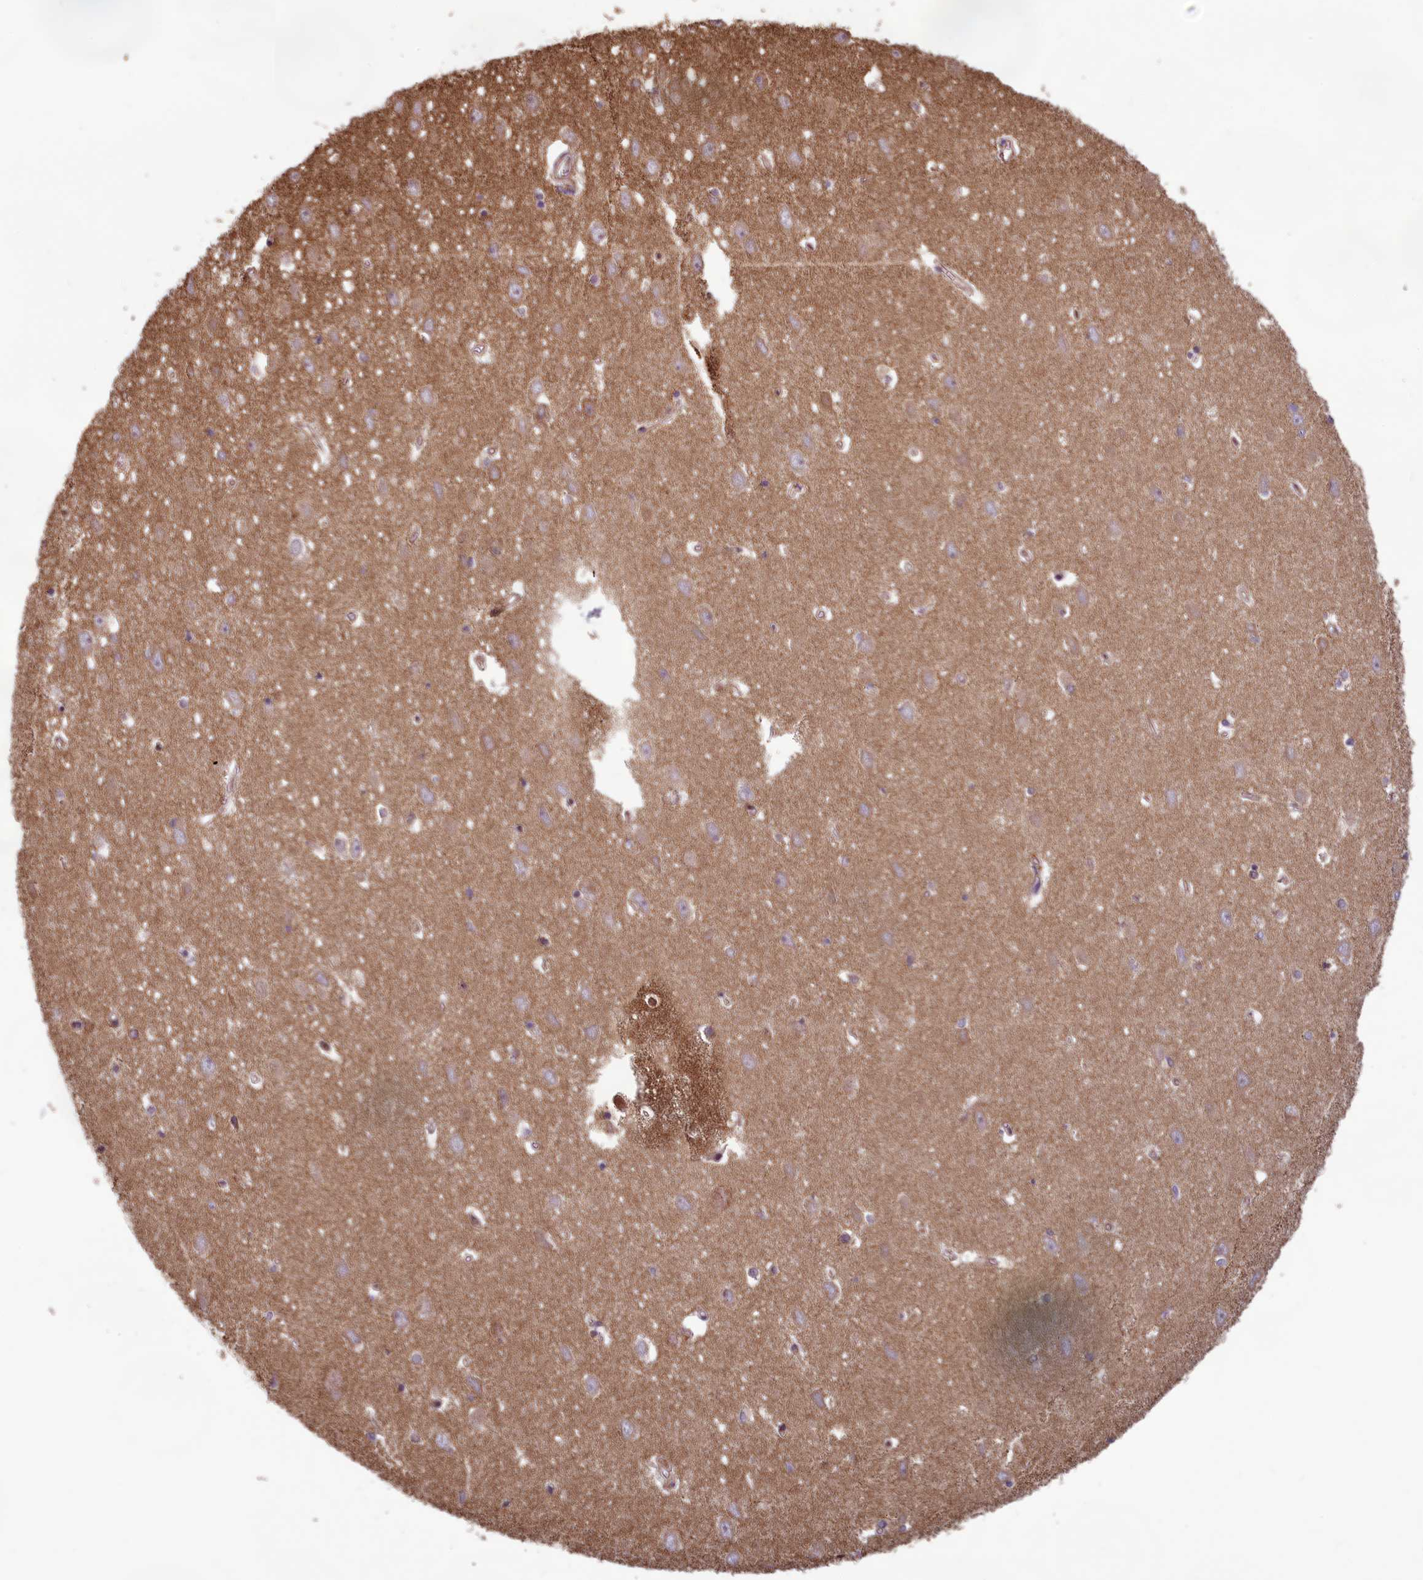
{"staining": {"intensity": "weak", "quantity": "<25%", "location": "cytoplasmic/membranous,nuclear"}, "tissue": "hippocampus", "cell_type": "Glial cells", "image_type": "normal", "snomed": [{"axis": "morphology", "description": "Normal tissue, NOS"}, {"axis": "topography", "description": "Hippocampus"}], "caption": "This is an immunohistochemistry photomicrograph of benign human hippocampus. There is no staining in glial cells.", "gene": "CCDC15", "patient": {"sex": "female", "age": 64}}